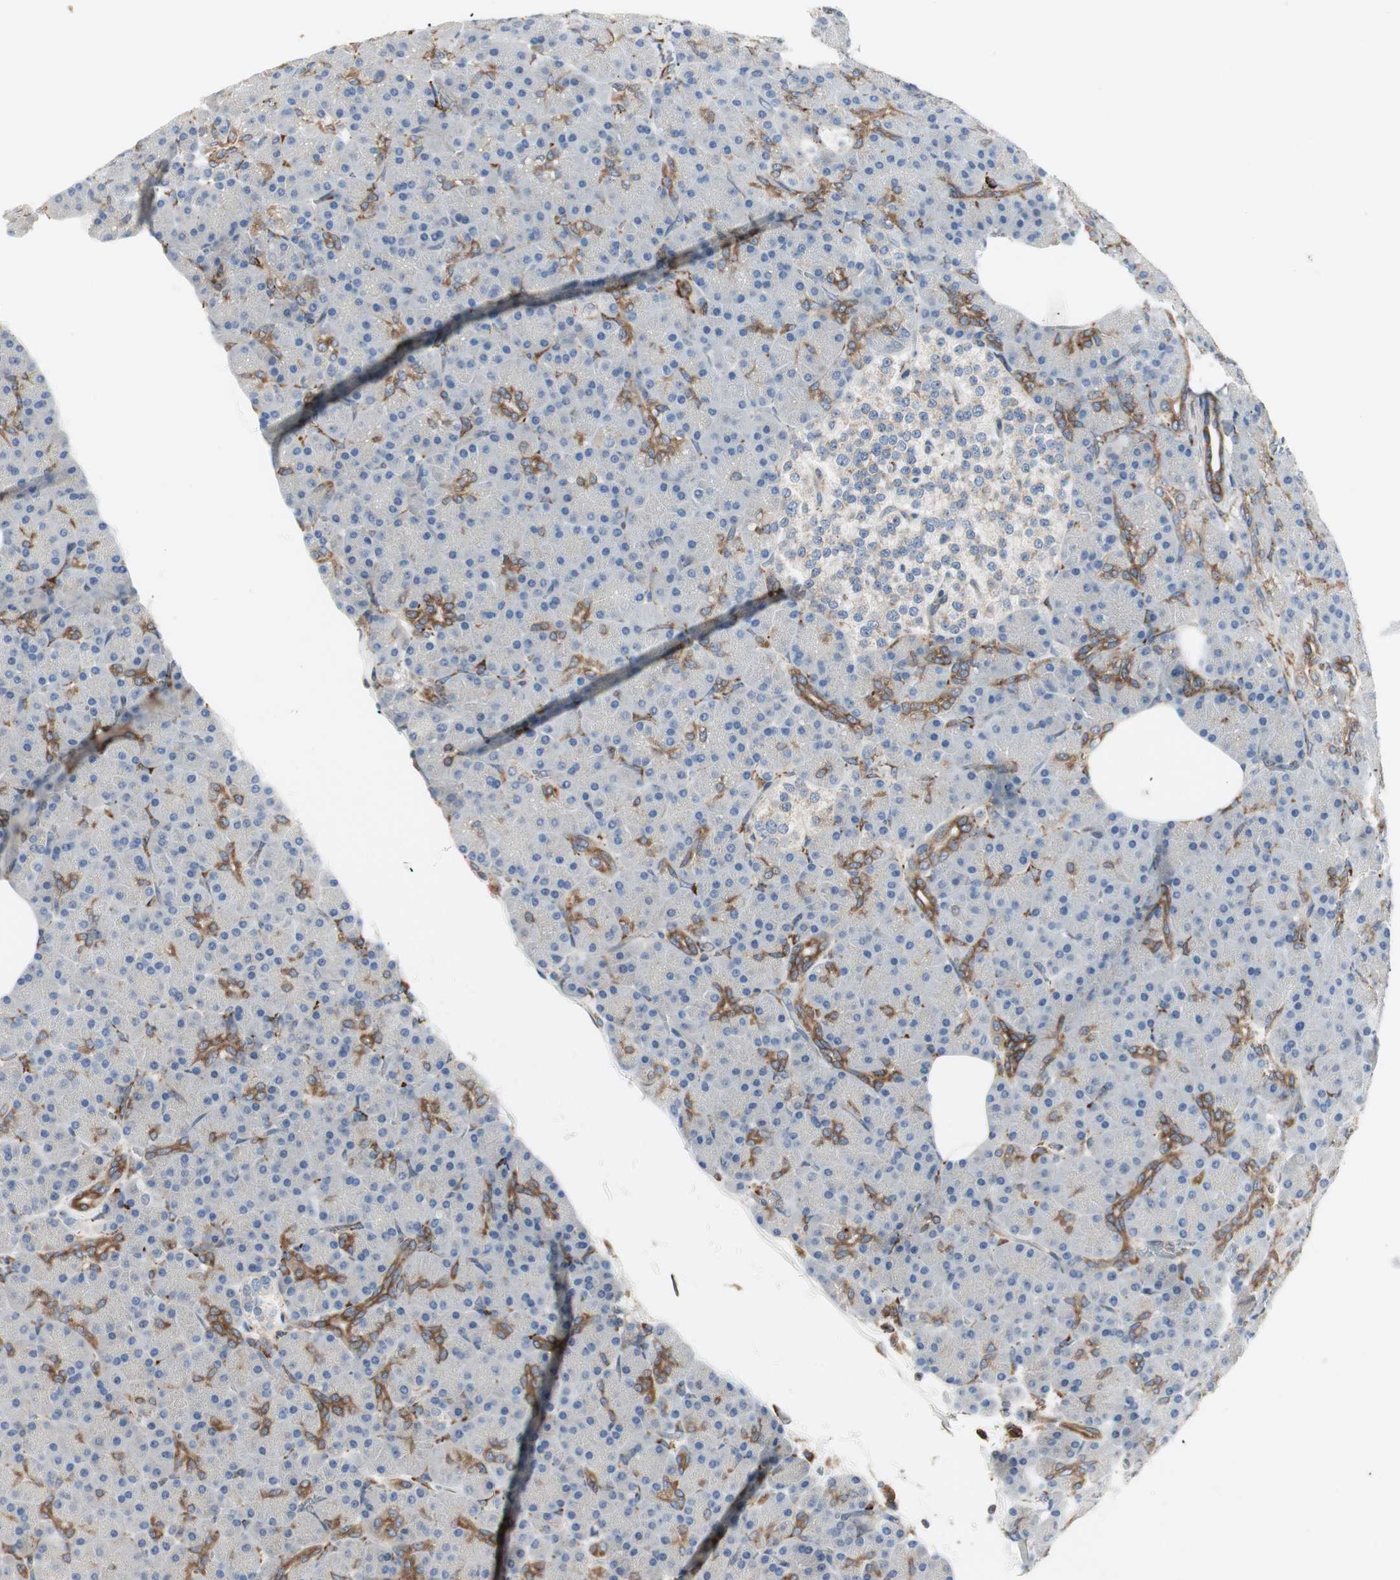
{"staining": {"intensity": "weak", "quantity": "<25%", "location": "cytoplasmic/membranous"}, "tissue": "pancreas", "cell_type": "Exocrine glandular cells", "image_type": "normal", "snomed": [{"axis": "morphology", "description": "Normal tissue, NOS"}, {"axis": "topography", "description": "Pancreas"}], "caption": "High power microscopy histopathology image of an immunohistochemistry photomicrograph of unremarkable pancreas, revealing no significant expression in exocrine glandular cells. (DAB (3,3'-diaminobenzidine) IHC with hematoxylin counter stain).", "gene": "H6PD", "patient": {"sex": "female", "age": 43}}